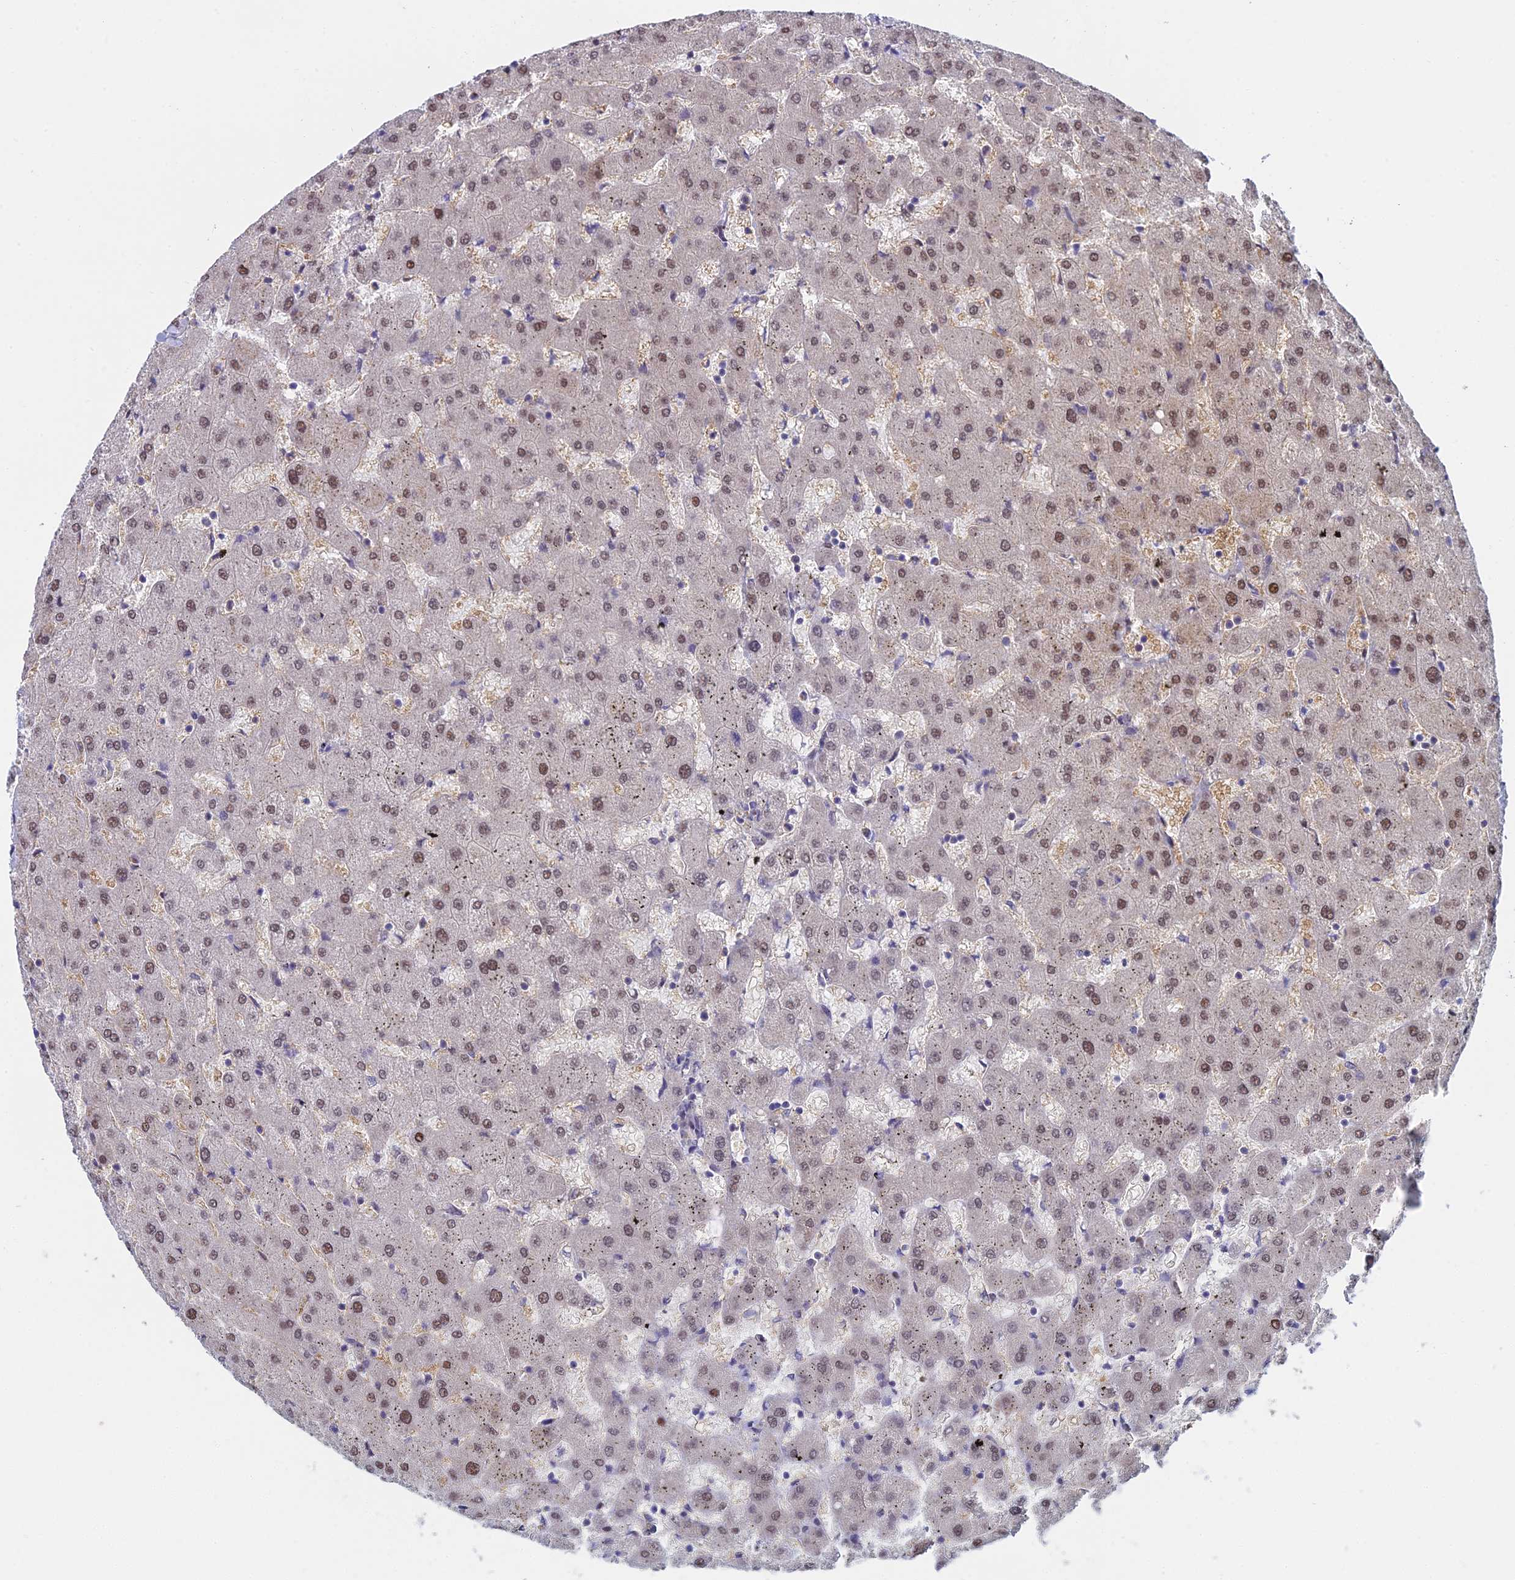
{"staining": {"intensity": "negative", "quantity": "none", "location": "none"}, "tissue": "liver", "cell_type": "Cholangiocytes", "image_type": "normal", "snomed": [{"axis": "morphology", "description": "Normal tissue, NOS"}, {"axis": "topography", "description": "Liver"}], "caption": "The micrograph shows no significant positivity in cholangiocytes of liver. (Immunohistochemistry, brightfield microscopy, high magnification).", "gene": "MRPL17", "patient": {"sex": "female", "age": 63}}